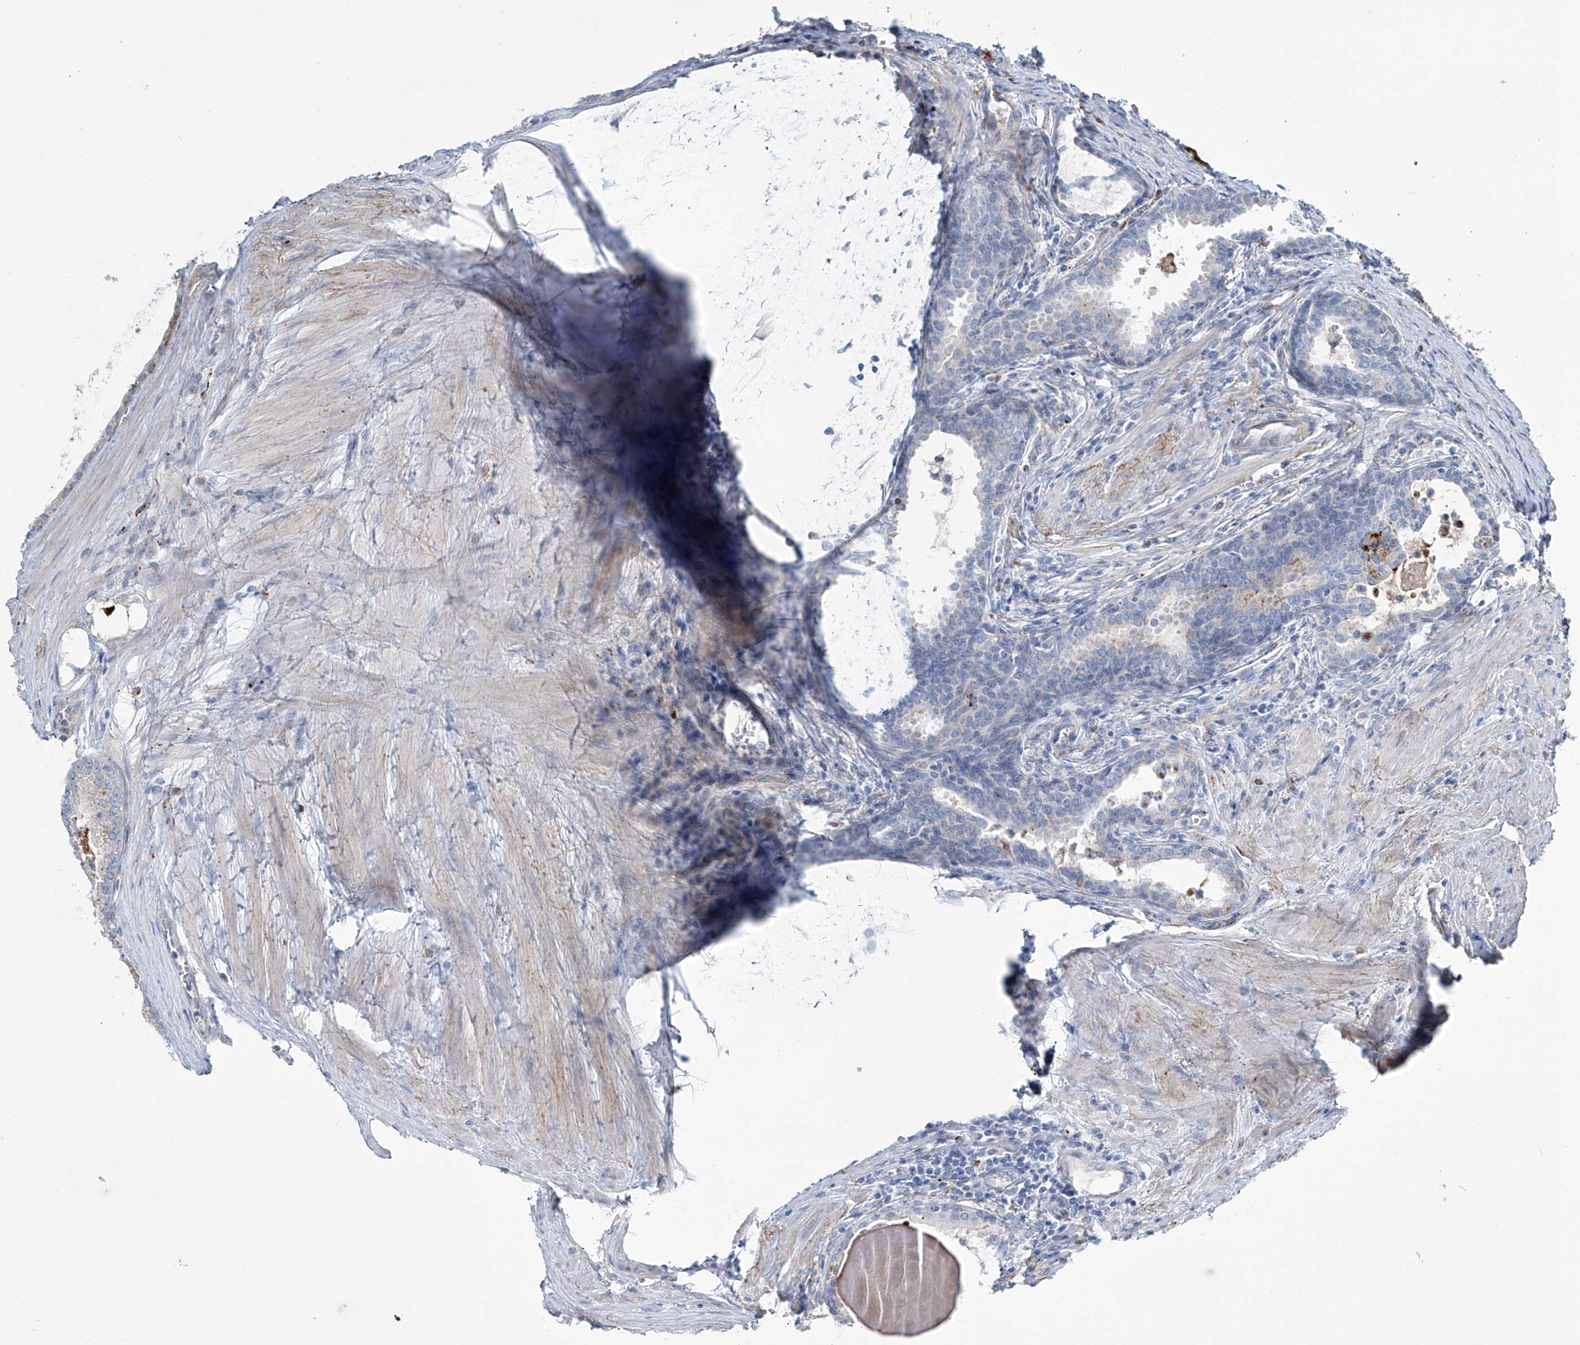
{"staining": {"intensity": "negative", "quantity": "none", "location": "none"}, "tissue": "prostate cancer", "cell_type": "Tumor cells", "image_type": "cancer", "snomed": [{"axis": "morphology", "description": "Adenocarcinoma, High grade"}, {"axis": "topography", "description": "Prostate"}], "caption": "High magnification brightfield microscopy of prostate cancer (adenocarcinoma (high-grade)) stained with DAB (brown) and counterstained with hematoxylin (blue): tumor cells show no significant positivity.", "gene": "CDH5", "patient": {"sex": "male", "age": 68}}